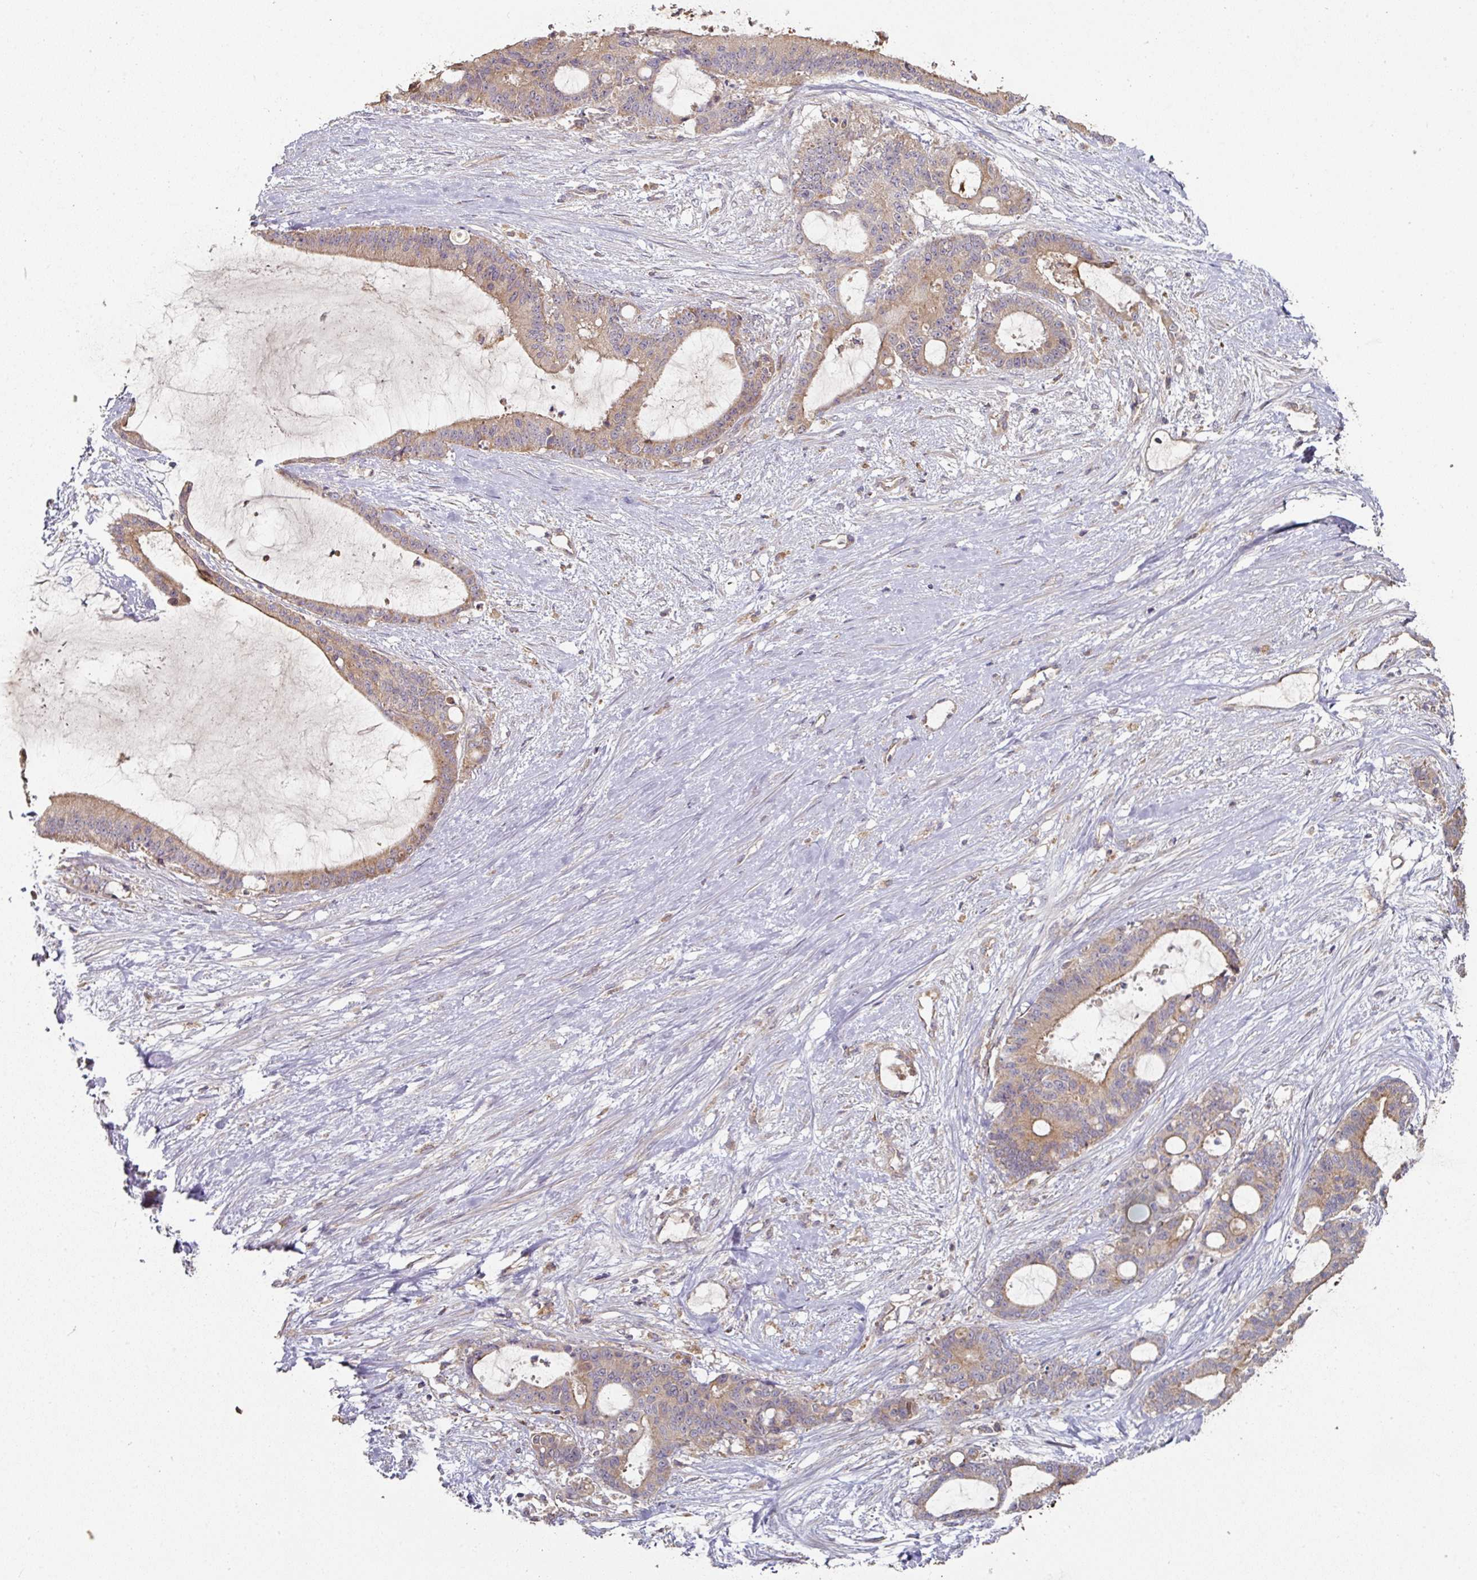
{"staining": {"intensity": "weak", "quantity": "25%-75%", "location": "cytoplasmic/membranous"}, "tissue": "liver cancer", "cell_type": "Tumor cells", "image_type": "cancer", "snomed": [{"axis": "morphology", "description": "Normal tissue, NOS"}, {"axis": "morphology", "description": "Cholangiocarcinoma"}, {"axis": "topography", "description": "Liver"}, {"axis": "topography", "description": "Peripheral nerve tissue"}], "caption": "The micrograph reveals a brown stain indicating the presence of a protein in the cytoplasmic/membranous of tumor cells in cholangiocarcinoma (liver).", "gene": "DNAJC7", "patient": {"sex": "female", "age": 73}}